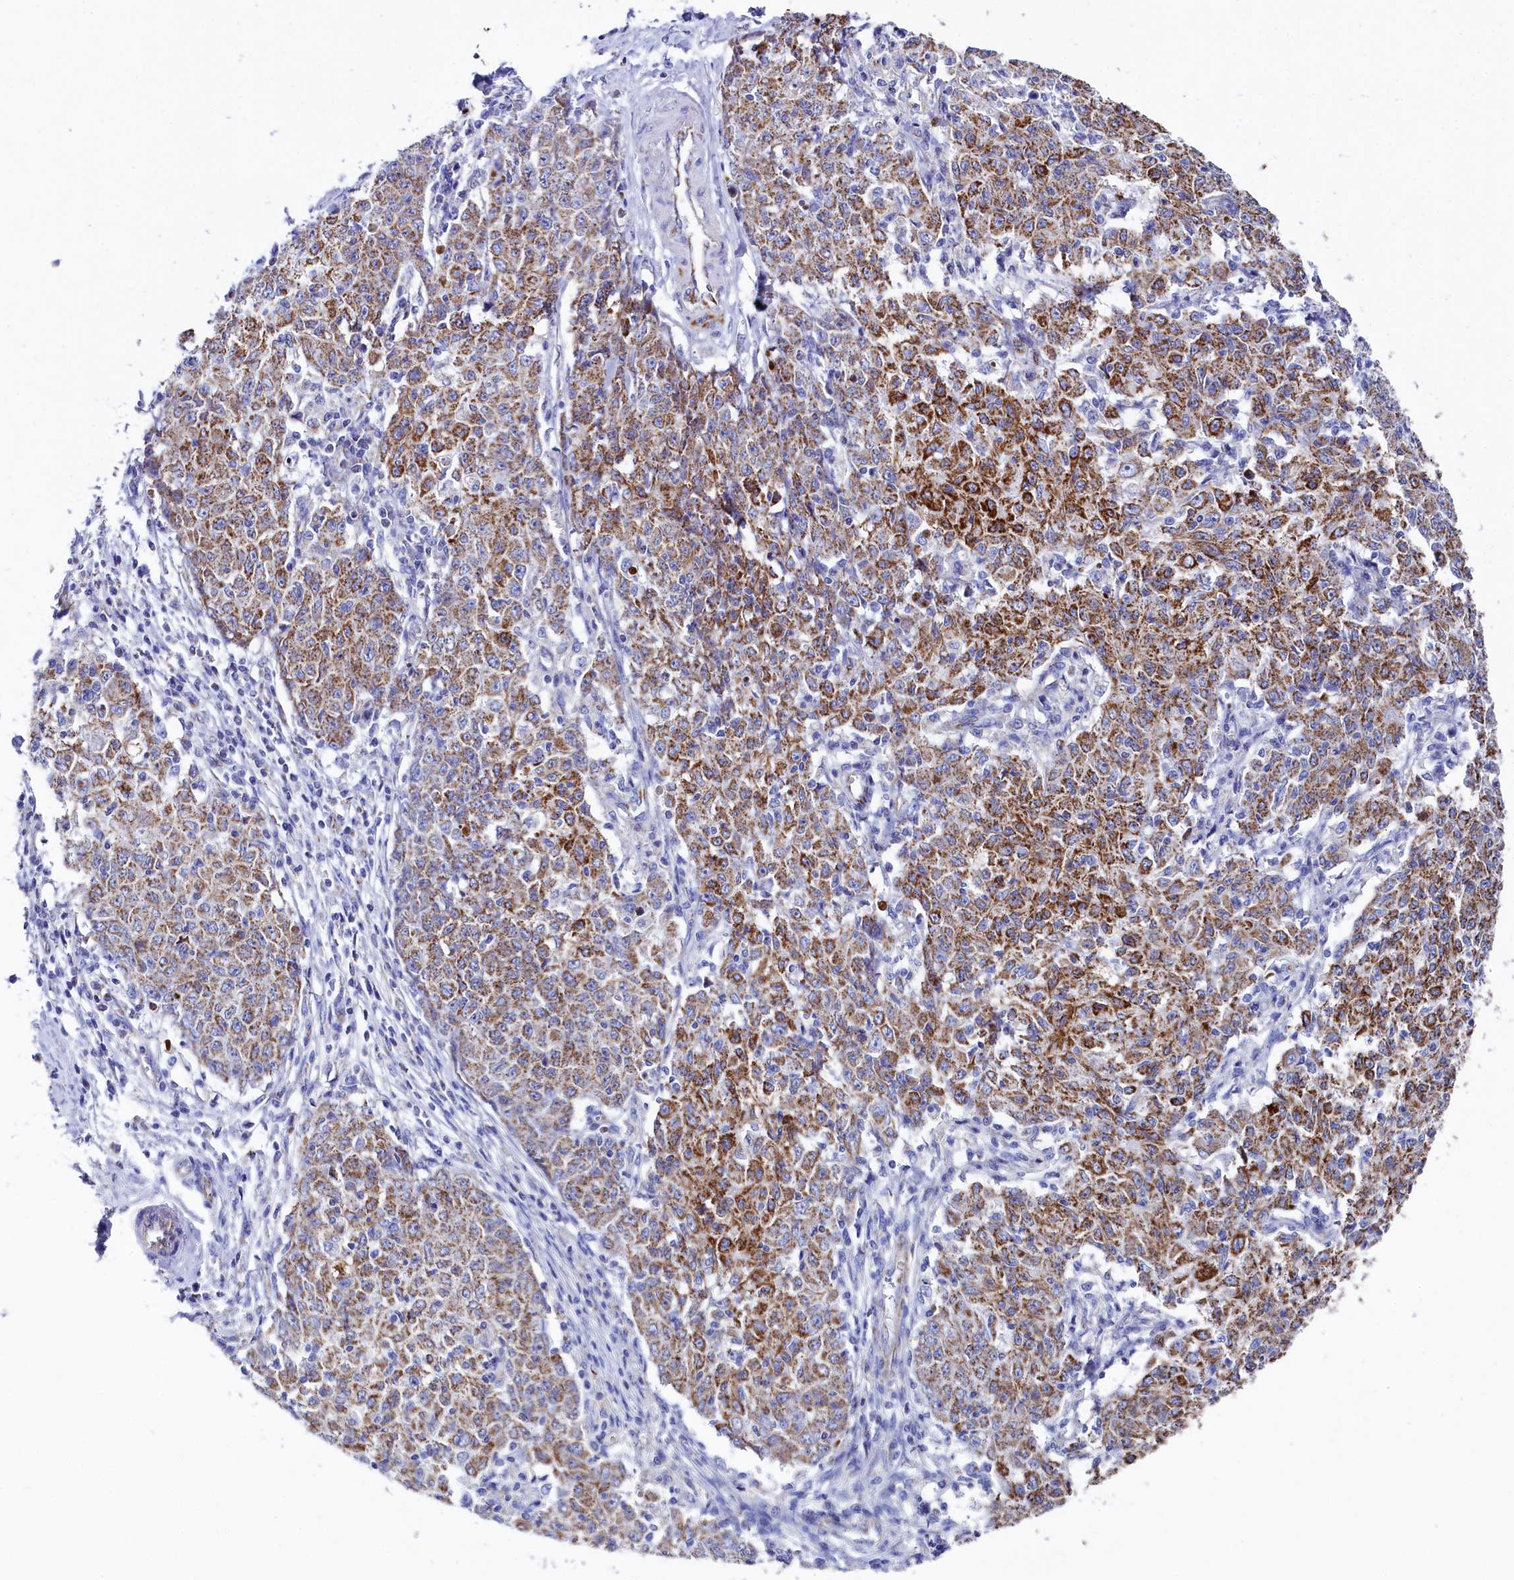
{"staining": {"intensity": "moderate", "quantity": ">75%", "location": "cytoplasmic/membranous"}, "tissue": "ovarian cancer", "cell_type": "Tumor cells", "image_type": "cancer", "snomed": [{"axis": "morphology", "description": "Carcinoma, endometroid"}, {"axis": "topography", "description": "Ovary"}], "caption": "This is an image of IHC staining of endometroid carcinoma (ovarian), which shows moderate expression in the cytoplasmic/membranous of tumor cells.", "gene": "MMAB", "patient": {"sex": "female", "age": 42}}